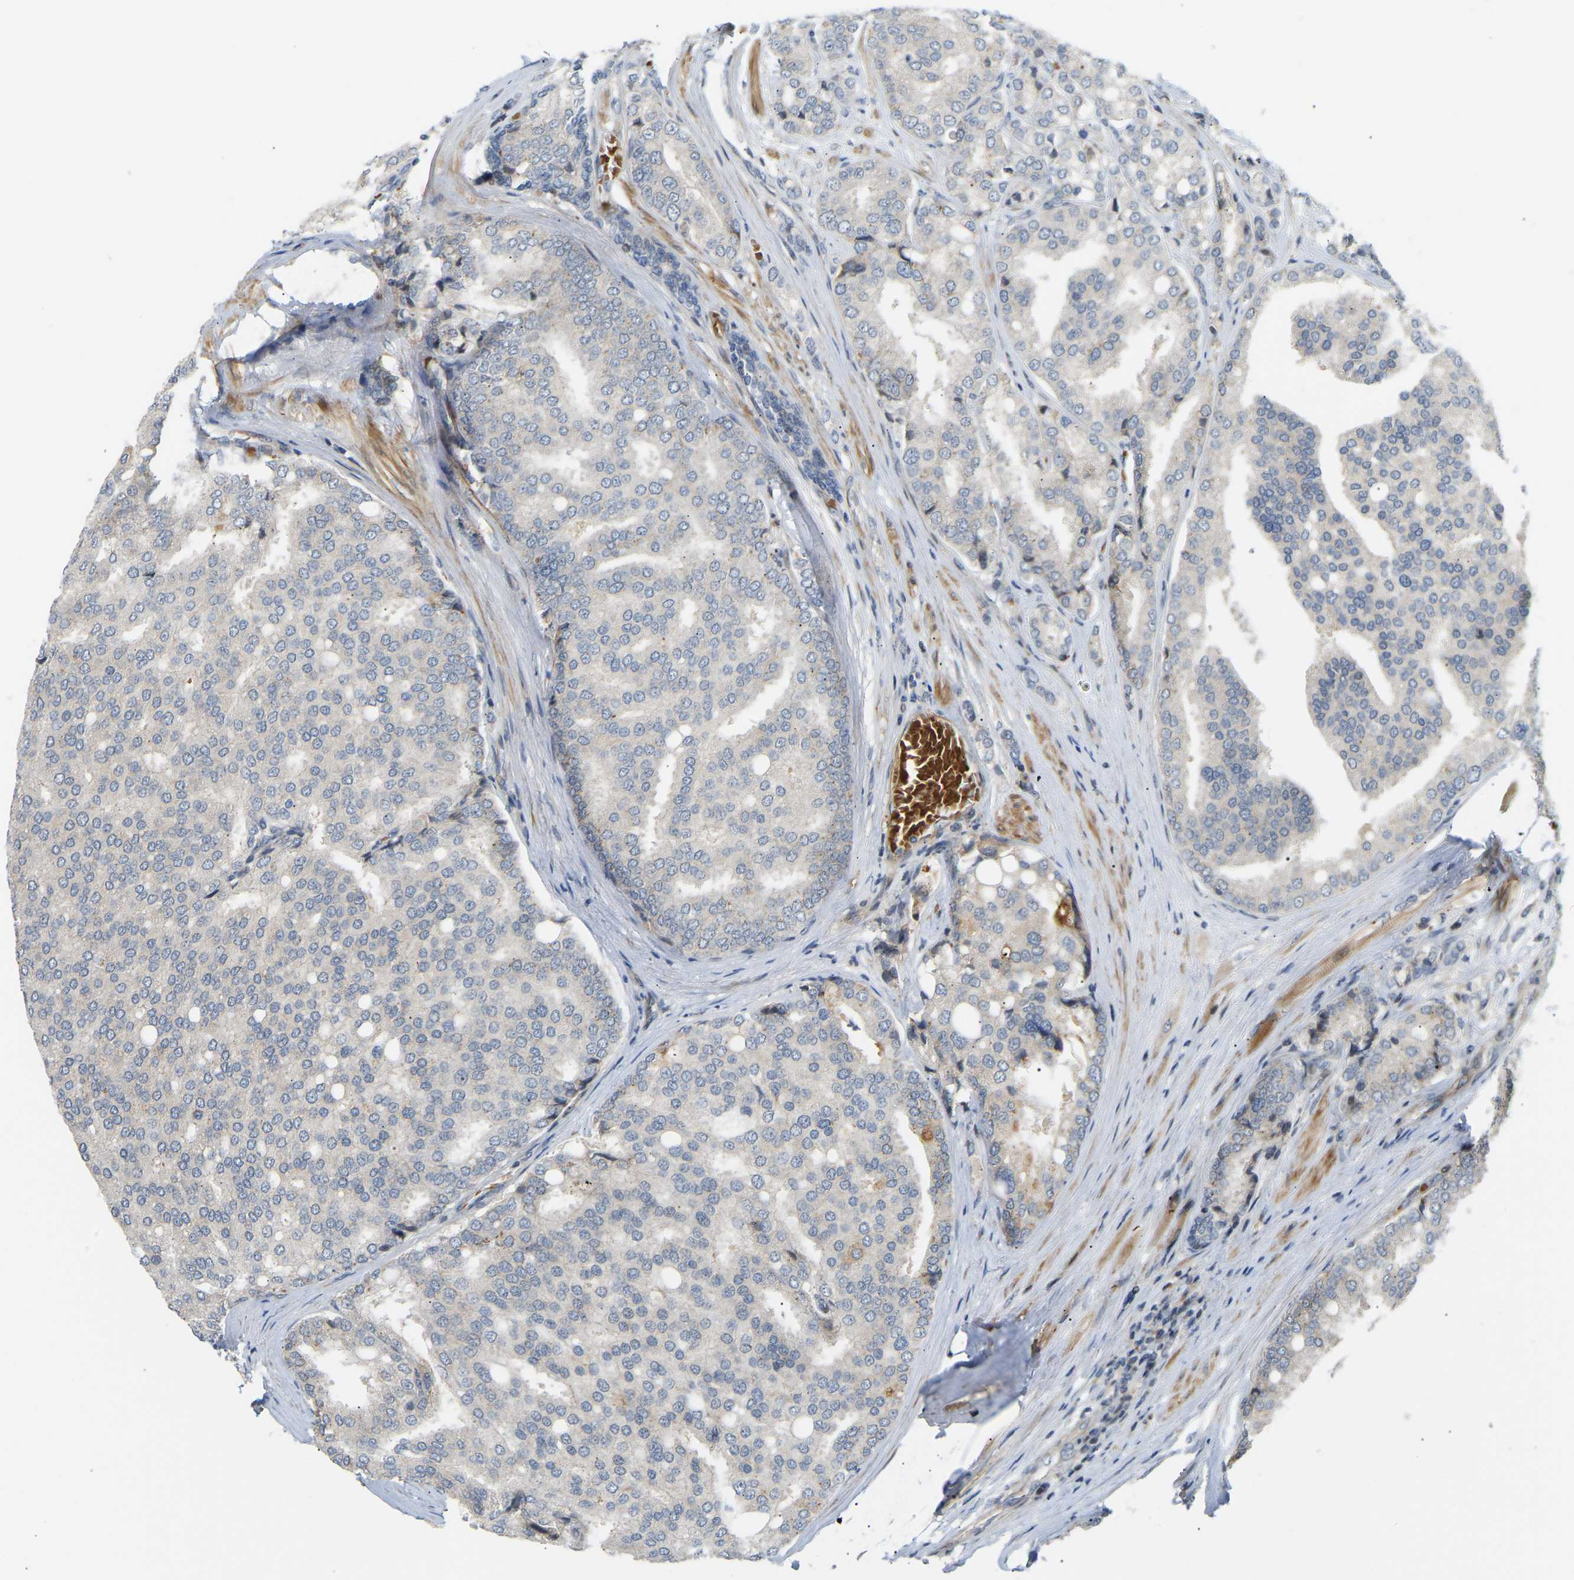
{"staining": {"intensity": "weak", "quantity": "<25%", "location": "cytoplasmic/membranous"}, "tissue": "prostate cancer", "cell_type": "Tumor cells", "image_type": "cancer", "snomed": [{"axis": "morphology", "description": "Adenocarcinoma, High grade"}, {"axis": "topography", "description": "Prostate"}], "caption": "IHC of prostate cancer (adenocarcinoma (high-grade)) shows no expression in tumor cells.", "gene": "POGLUT2", "patient": {"sex": "male", "age": 50}}